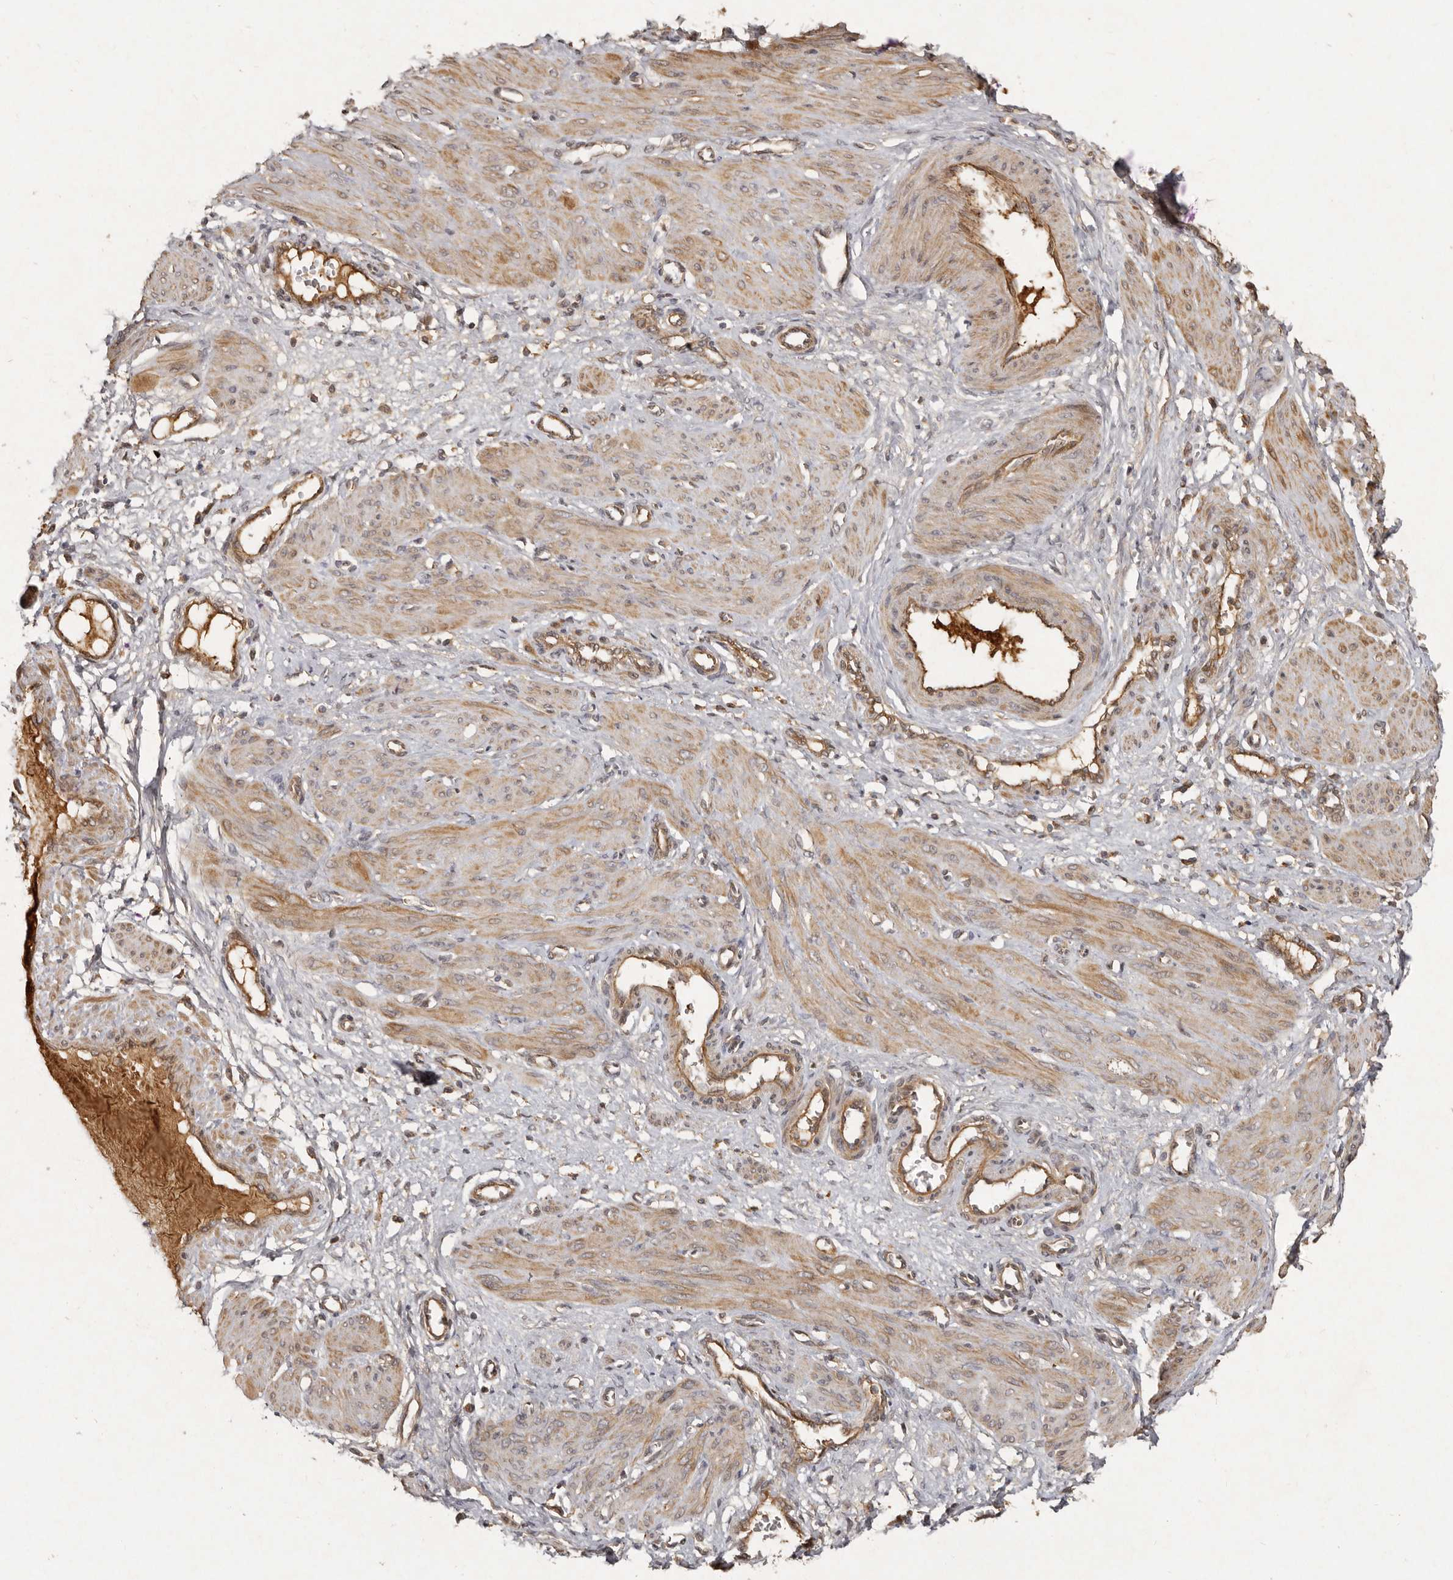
{"staining": {"intensity": "moderate", "quantity": ">75%", "location": "cytoplasmic/membranous"}, "tissue": "smooth muscle", "cell_type": "Smooth muscle cells", "image_type": "normal", "snomed": [{"axis": "morphology", "description": "Normal tissue, NOS"}, {"axis": "topography", "description": "Endometrium"}], "caption": "Immunohistochemical staining of benign smooth muscle demonstrates moderate cytoplasmic/membranous protein expression in approximately >75% of smooth muscle cells. (brown staining indicates protein expression, while blue staining denotes nuclei).", "gene": "SEMA3A", "patient": {"sex": "female", "age": 33}}